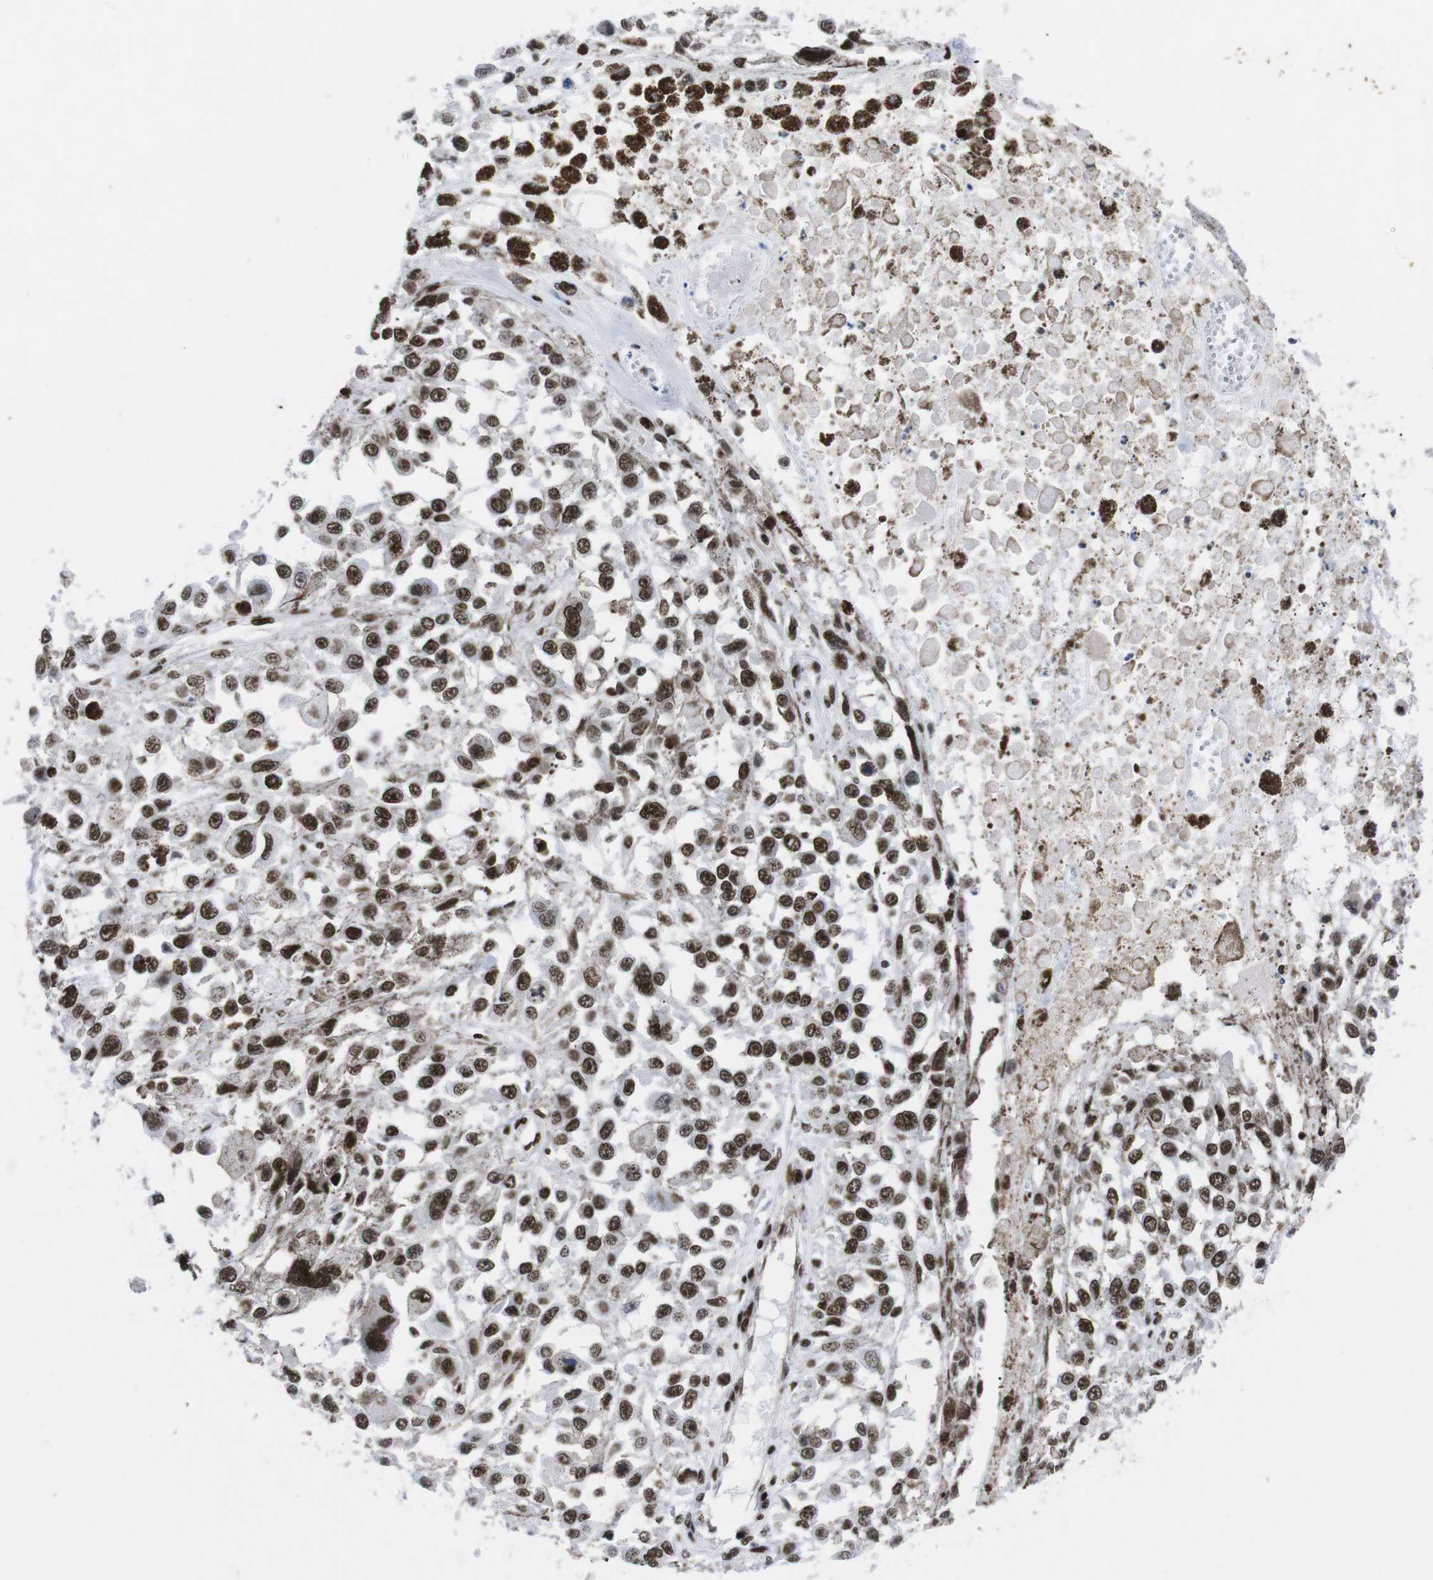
{"staining": {"intensity": "strong", "quantity": ">75%", "location": "nuclear"}, "tissue": "melanoma", "cell_type": "Tumor cells", "image_type": "cancer", "snomed": [{"axis": "morphology", "description": "Malignant melanoma, Metastatic site"}, {"axis": "topography", "description": "Lymph node"}], "caption": "Immunohistochemical staining of human malignant melanoma (metastatic site) displays strong nuclear protein staining in approximately >75% of tumor cells. Immunohistochemistry (ihc) stains the protein of interest in brown and the nuclei are stained blue.", "gene": "ARID1A", "patient": {"sex": "male", "age": 59}}